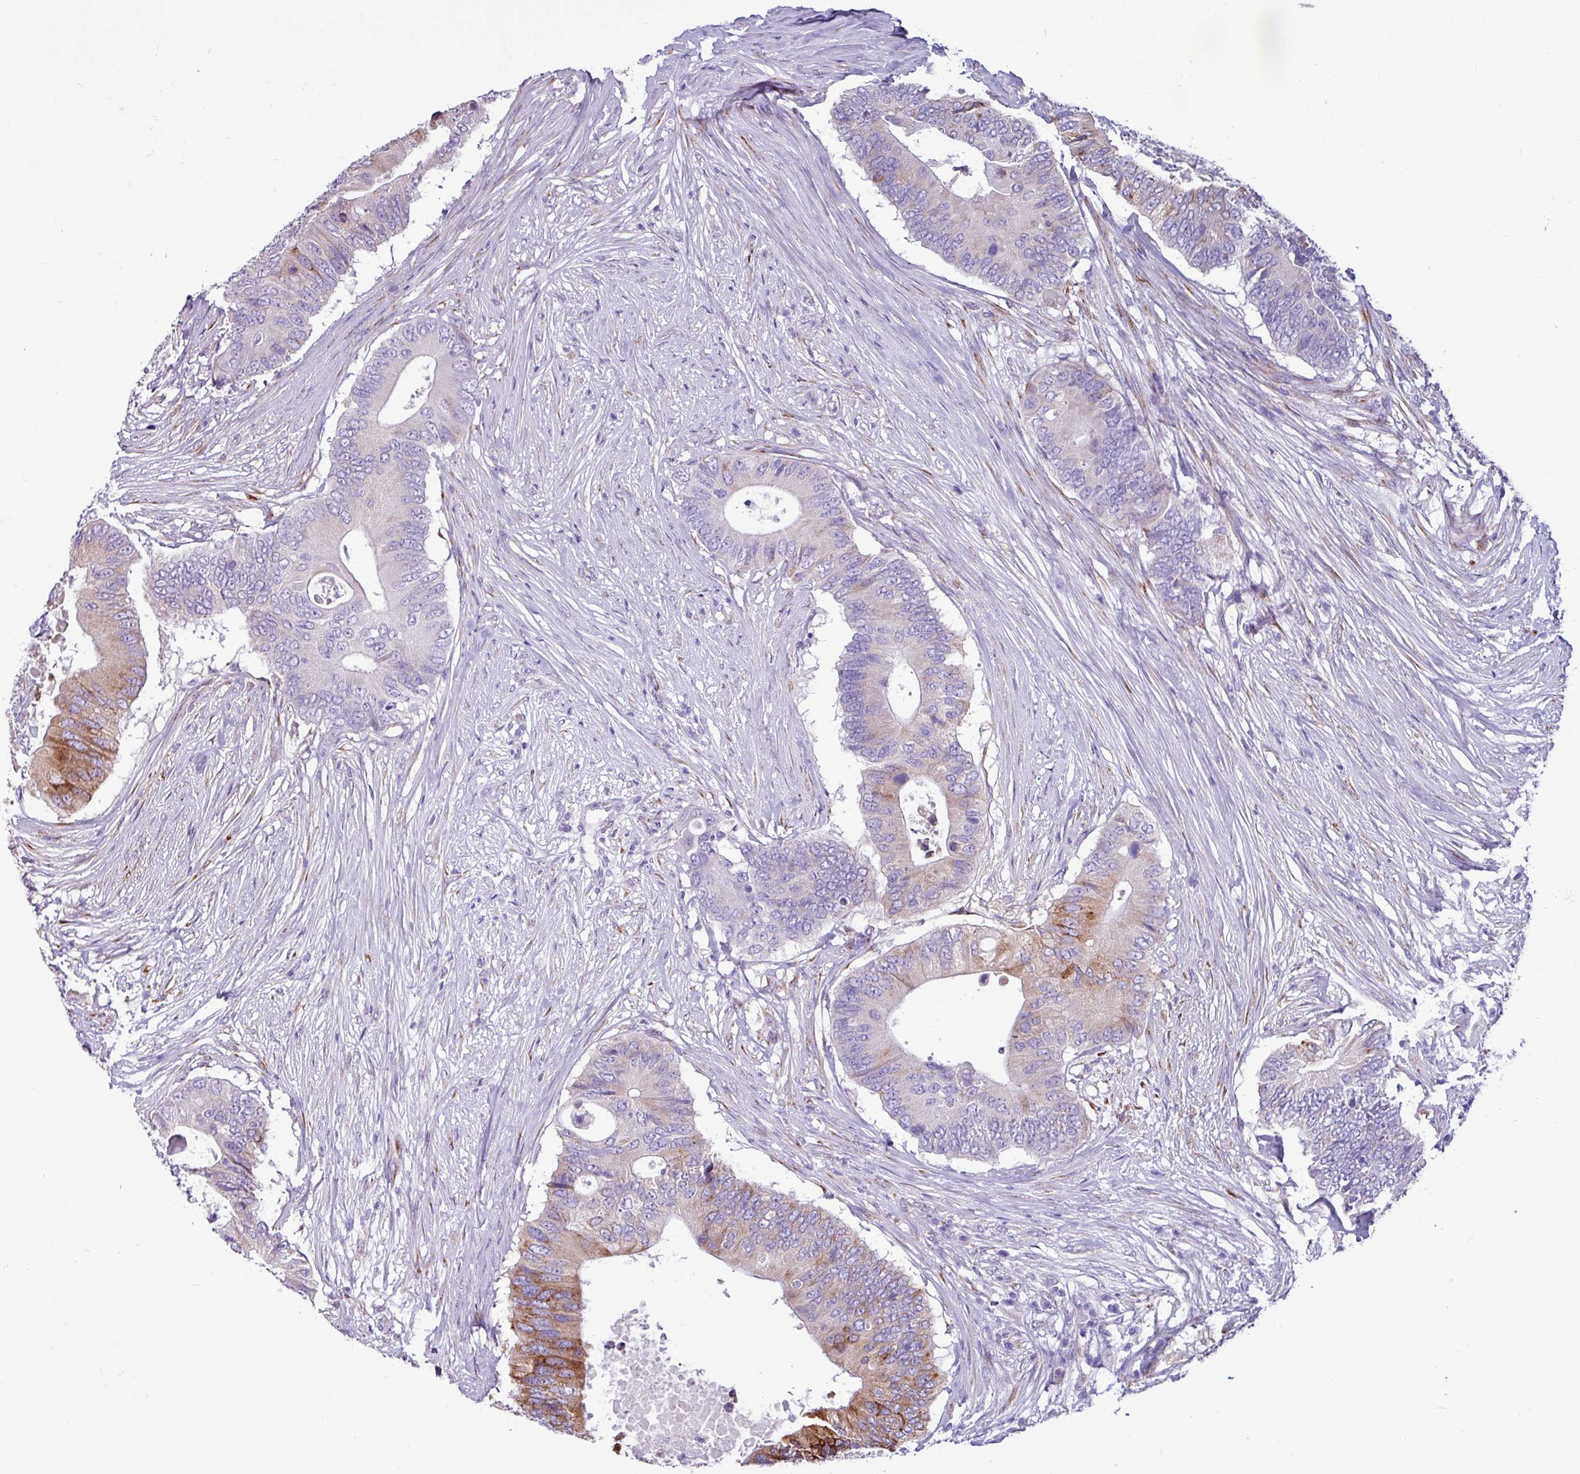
{"staining": {"intensity": "moderate", "quantity": "<25%", "location": "cytoplasmic/membranous"}, "tissue": "colorectal cancer", "cell_type": "Tumor cells", "image_type": "cancer", "snomed": [{"axis": "morphology", "description": "Adenocarcinoma, NOS"}, {"axis": "topography", "description": "Colon"}], "caption": "A micrograph of human colorectal cancer (adenocarcinoma) stained for a protein demonstrates moderate cytoplasmic/membranous brown staining in tumor cells. (brown staining indicates protein expression, while blue staining denotes nuclei).", "gene": "PPP1R35", "patient": {"sex": "male", "age": 71}}